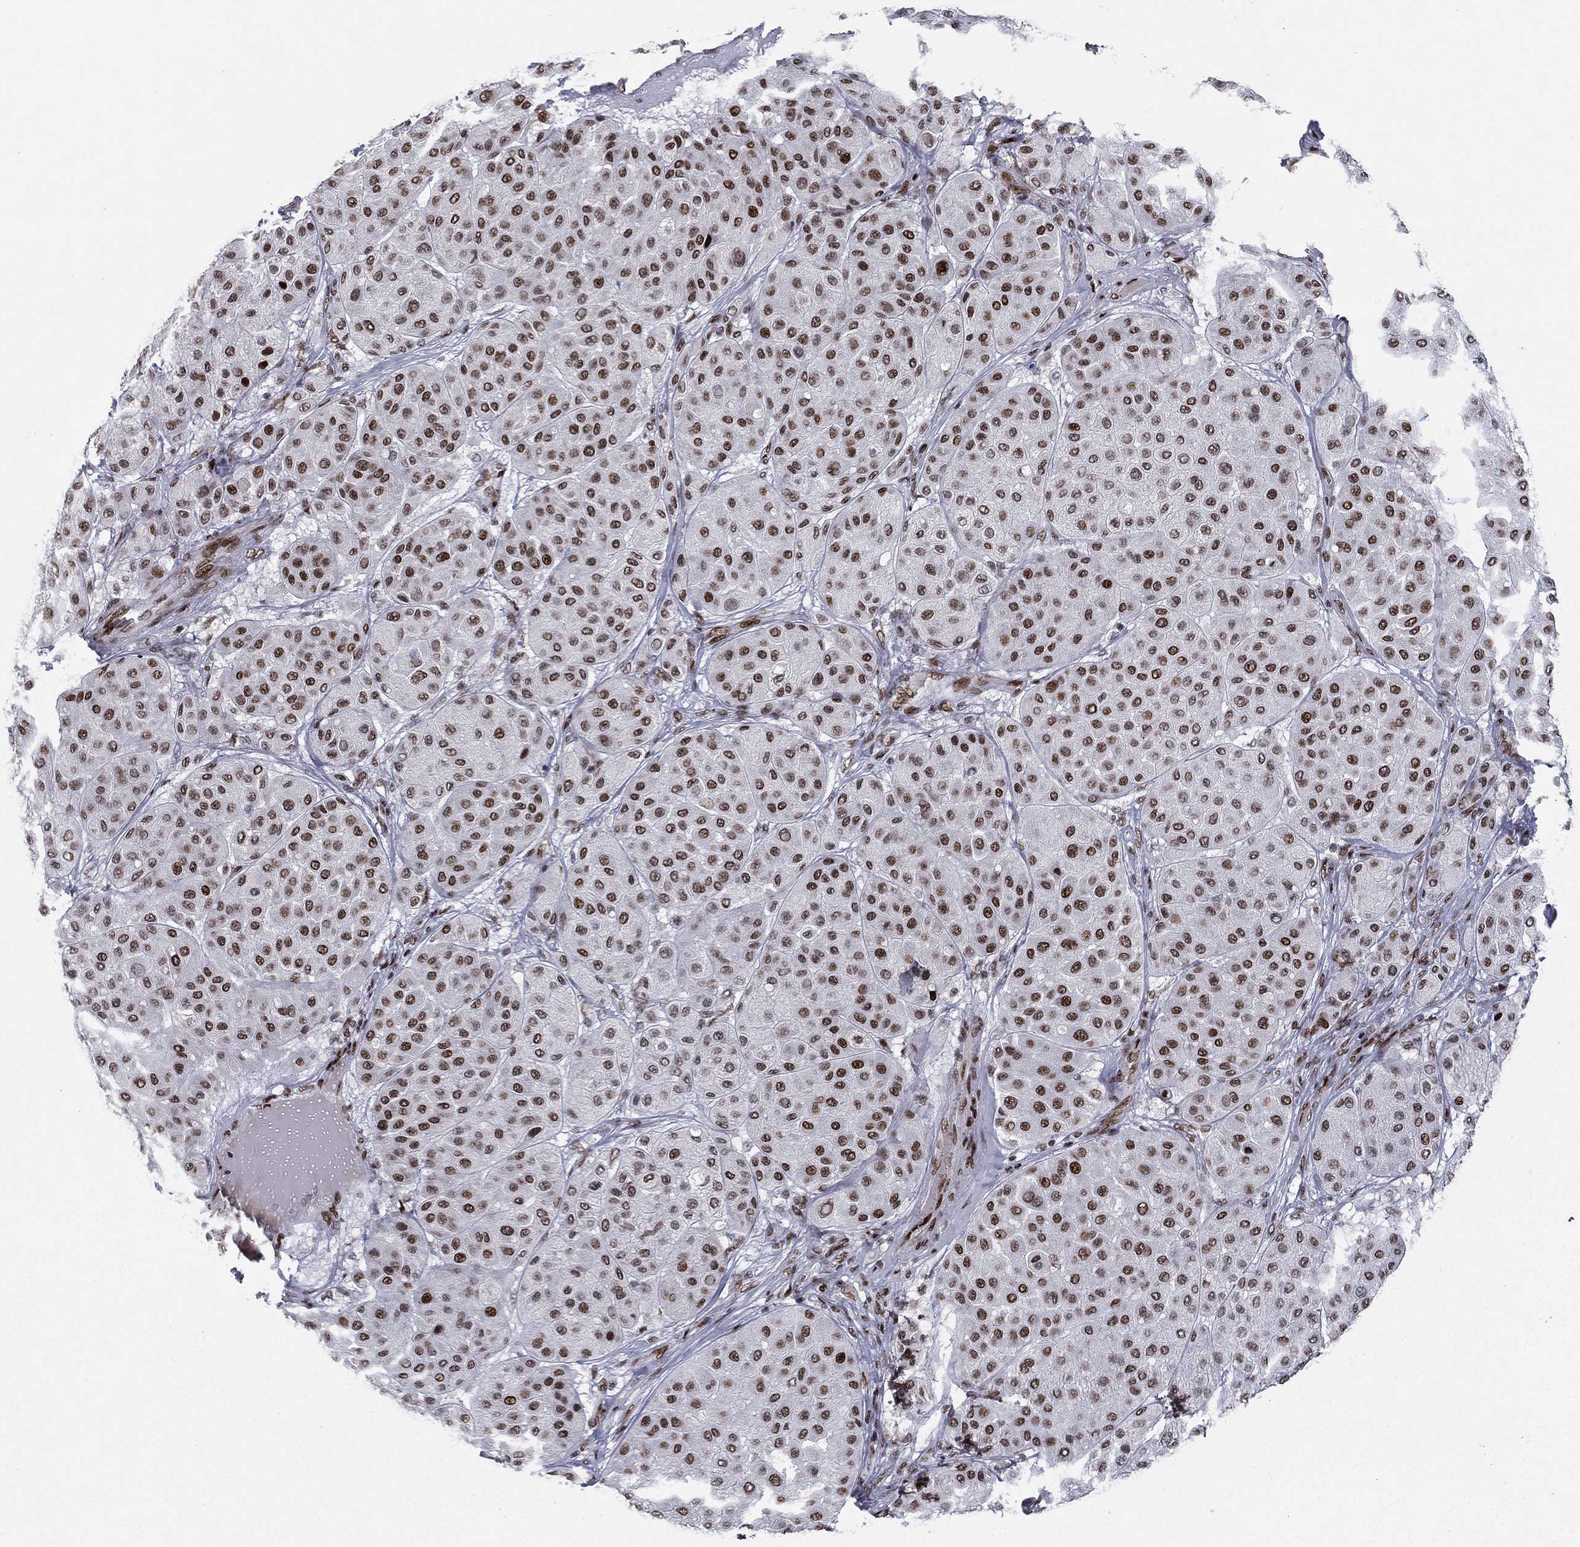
{"staining": {"intensity": "strong", "quantity": "25%-75%", "location": "nuclear"}, "tissue": "melanoma", "cell_type": "Tumor cells", "image_type": "cancer", "snomed": [{"axis": "morphology", "description": "Malignant melanoma, Metastatic site"}, {"axis": "topography", "description": "Smooth muscle"}], "caption": "There is high levels of strong nuclear staining in tumor cells of melanoma, as demonstrated by immunohistochemical staining (brown color).", "gene": "RTF1", "patient": {"sex": "male", "age": 41}}